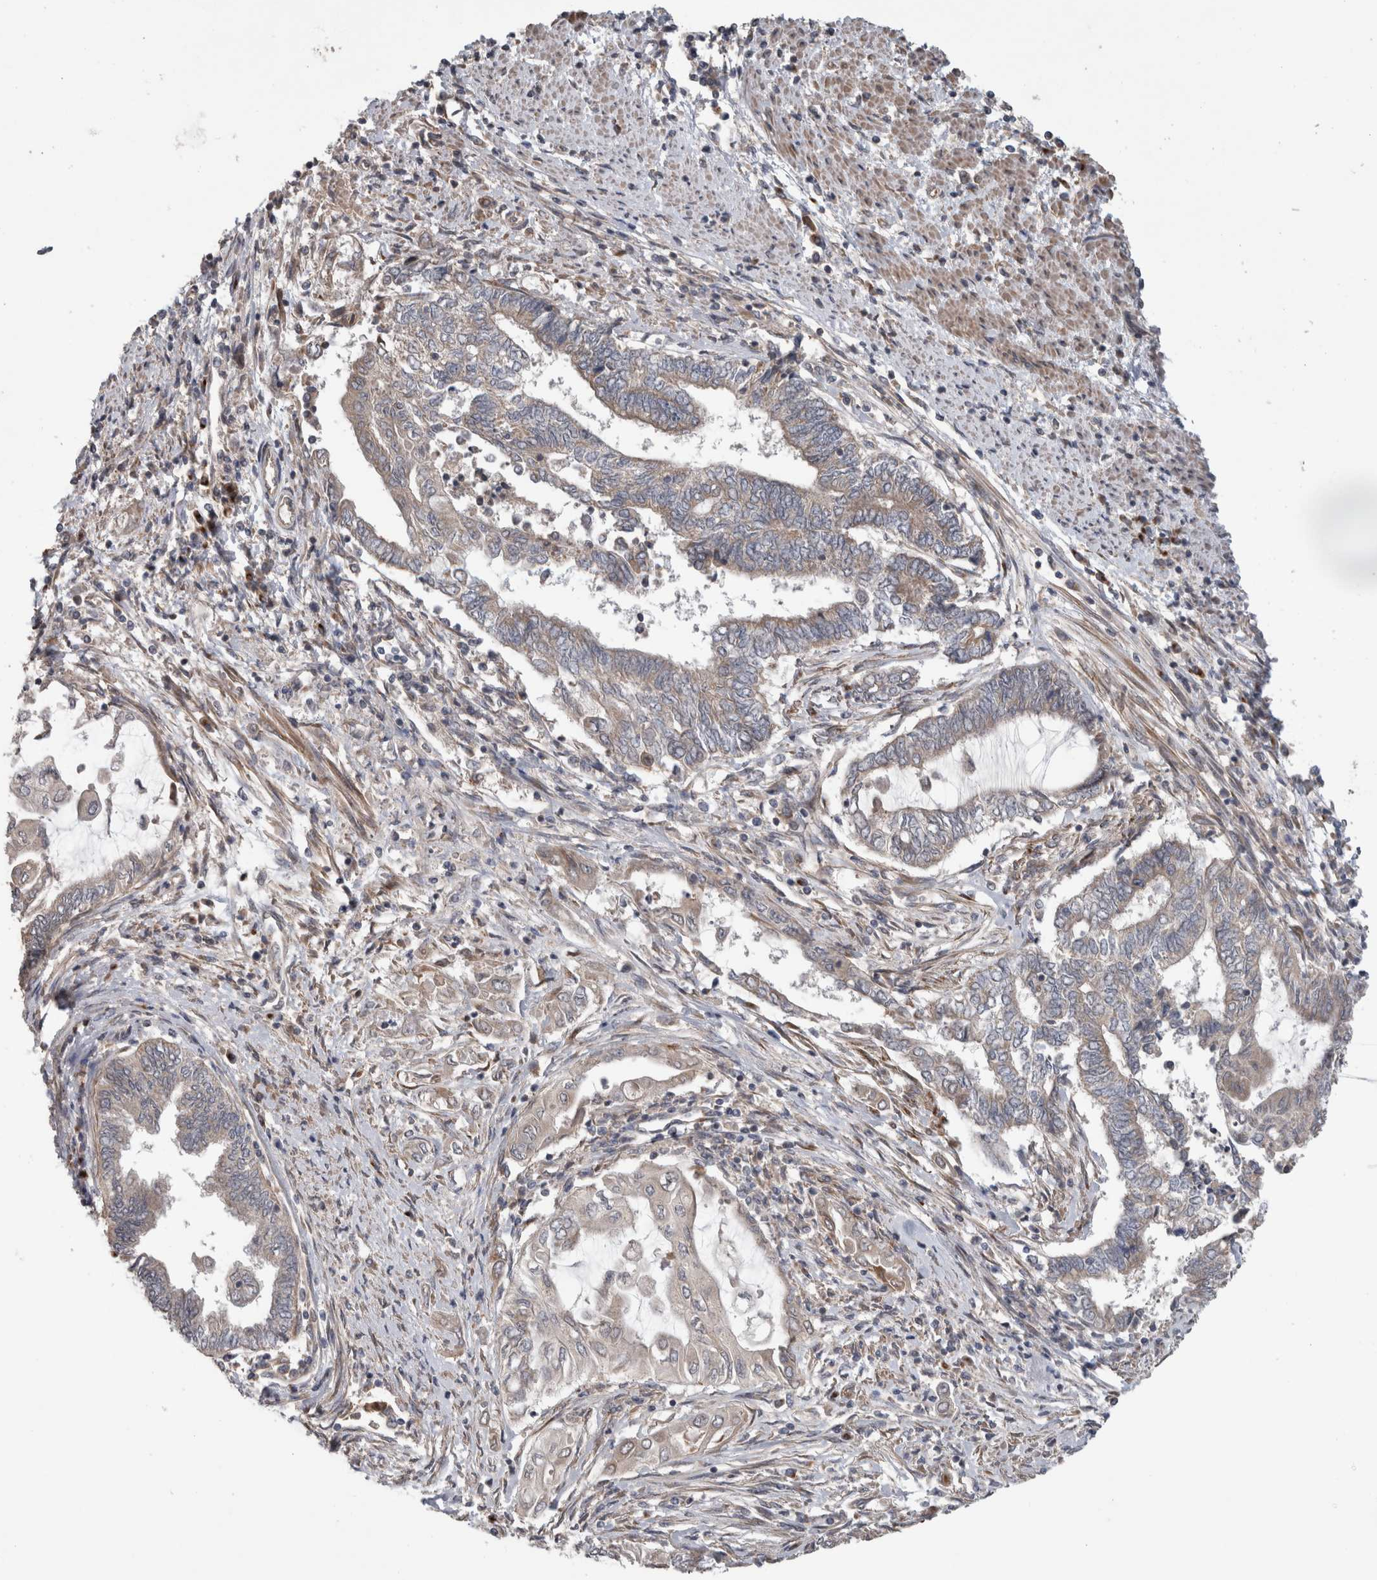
{"staining": {"intensity": "weak", "quantity": ">75%", "location": "cytoplasmic/membranous"}, "tissue": "endometrial cancer", "cell_type": "Tumor cells", "image_type": "cancer", "snomed": [{"axis": "morphology", "description": "Adenocarcinoma, NOS"}, {"axis": "topography", "description": "Uterus"}, {"axis": "topography", "description": "Endometrium"}], "caption": "High-magnification brightfield microscopy of endometrial cancer (adenocarcinoma) stained with DAB (brown) and counterstained with hematoxylin (blue). tumor cells exhibit weak cytoplasmic/membranous staining is seen in about>75% of cells. (DAB (3,3'-diaminobenzidine) IHC with brightfield microscopy, high magnification).", "gene": "TRIM5", "patient": {"sex": "female", "age": 70}}